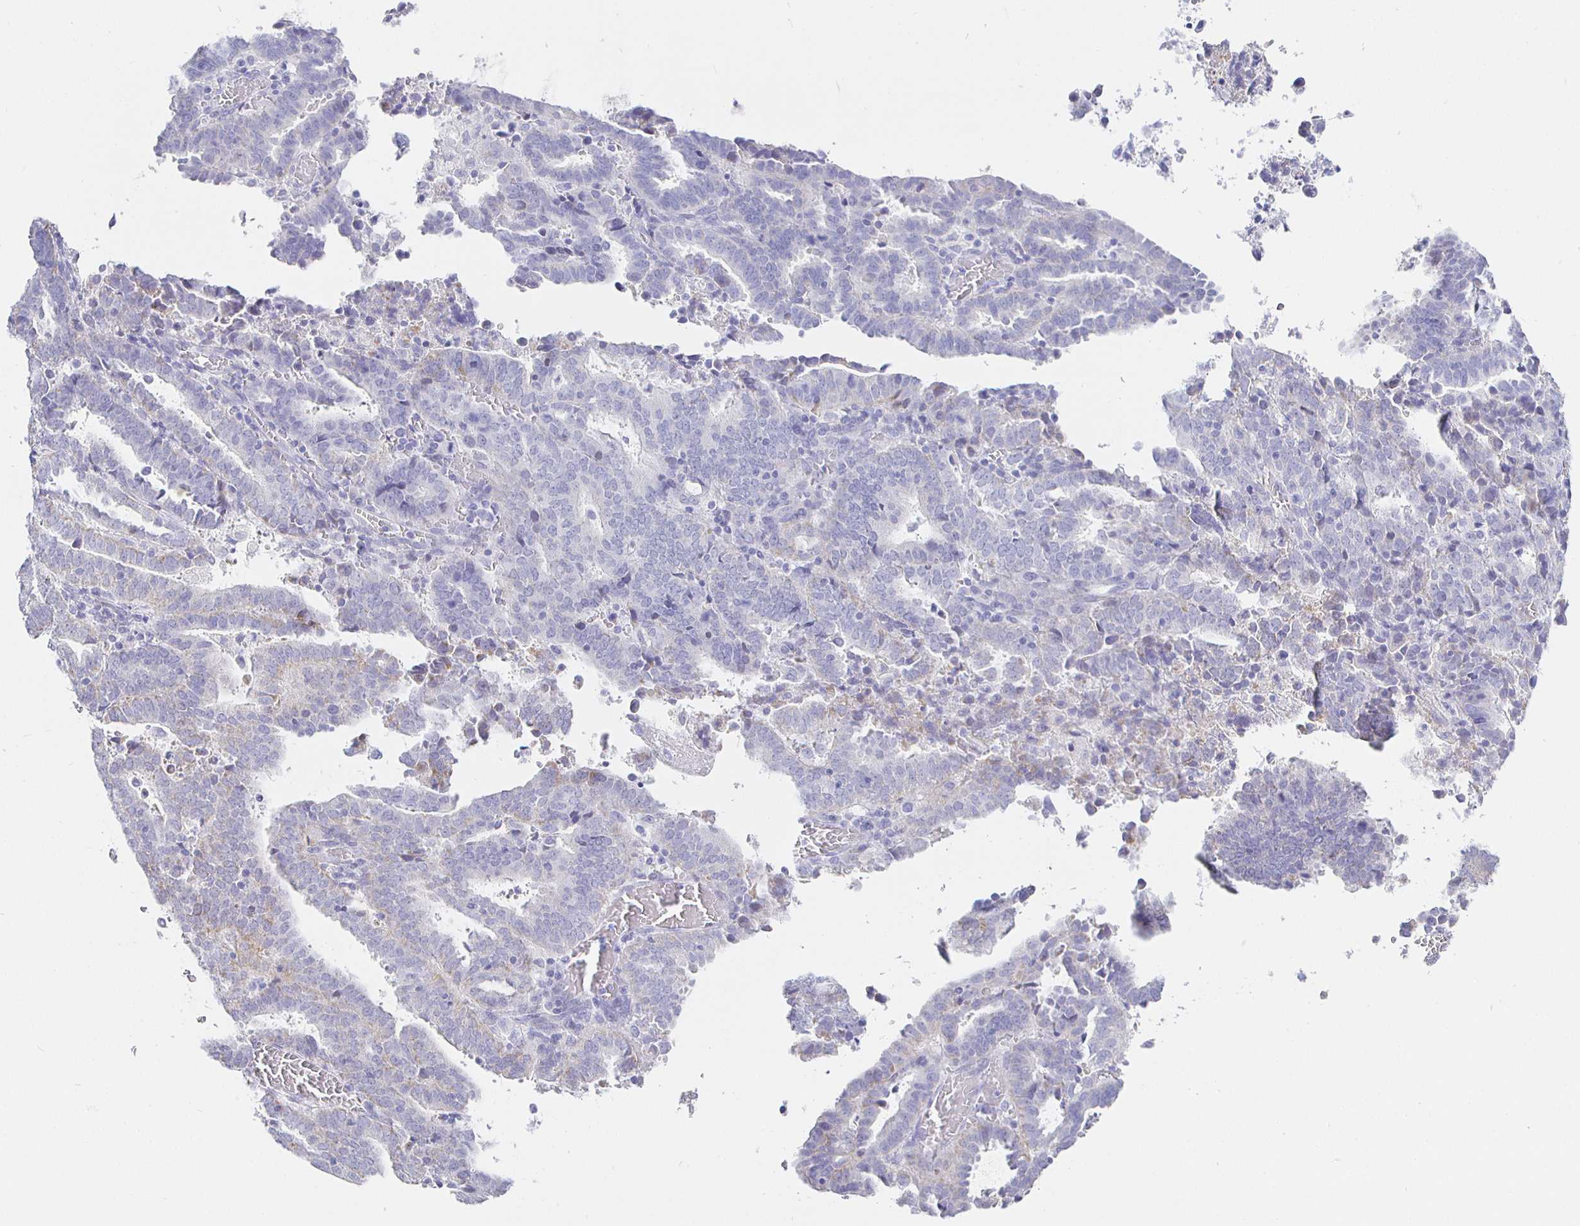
{"staining": {"intensity": "negative", "quantity": "none", "location": "none"}, "tissue": "endometrial cancer", "cell_type": "Tumor cells", "image_type": "cancer", "snomed": [{"axis": "morphology", "description": "Adenocarcinoma, NOS"}, {"axis": "topography", "description": "Uterus"}], "caption": "Immunohistochemistry micrograph of neoplastic tissue: endometrial adenocarcinoma stained with DAB (3,3'-diaminobenzidine) exhibits no significant protein staining in tumor cells. (Stains: DAB immunohistochemistry with hematoxylin counter stain, Microscopy: brightfield microscopy at high magnification).", "gene": "CR2", "patient": {"sex": "female", "age": 83}}